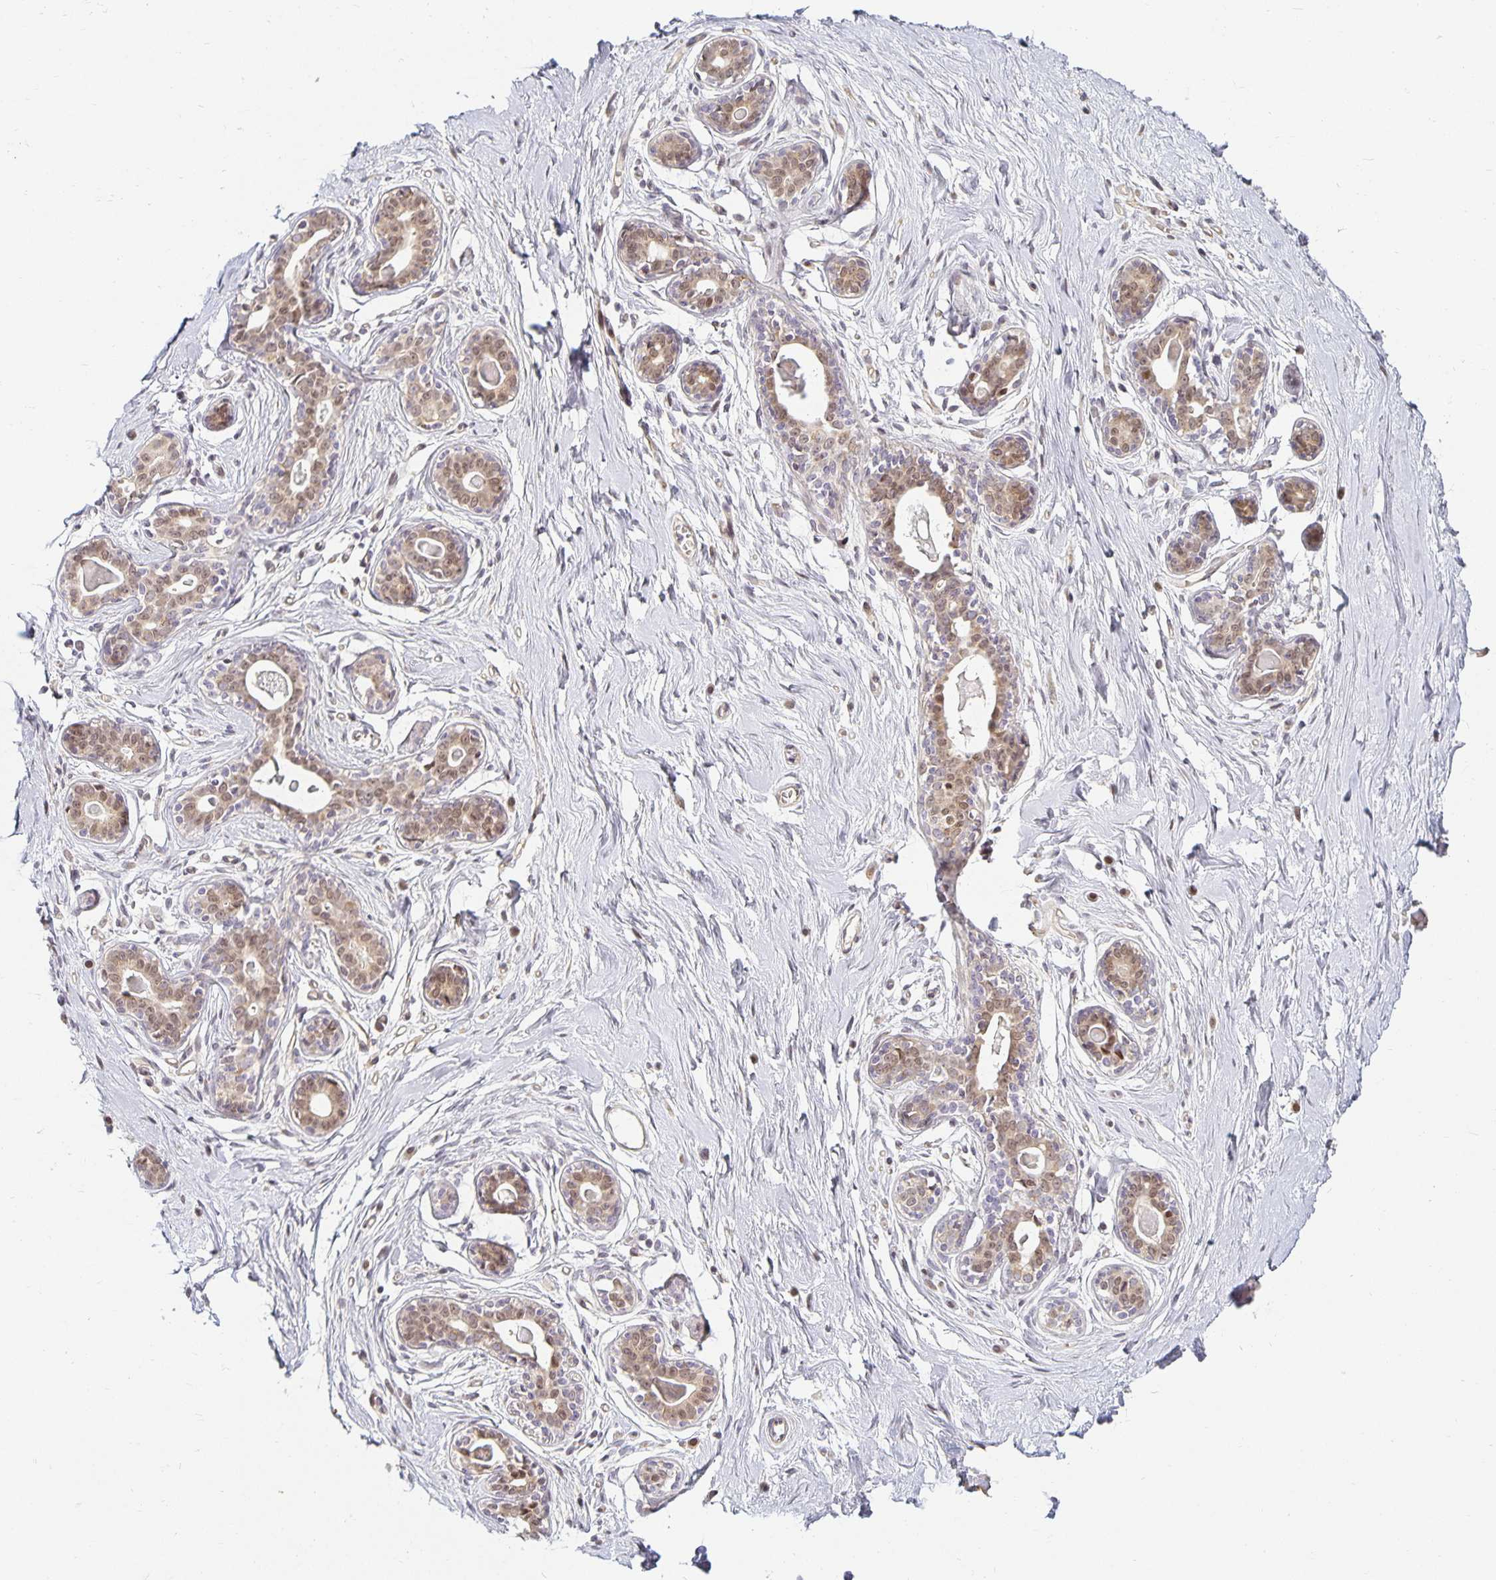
{"staining": {"intensity": "negative", "quantity": "none", "location": "none"}, "tissue": "breast", "cell_type": "Adipocytes", "image_type": "normal", "snomed": [{"axis": "morphology", "description": "Normal tissue, NOS"}, {"axis": "topography", "description": "Breast"}], "caption": "Micrograph shows no protein positivity in adipocytes of benign breast.", "gene": "EHF", "patient": {"sex": "female", "age": 45}}